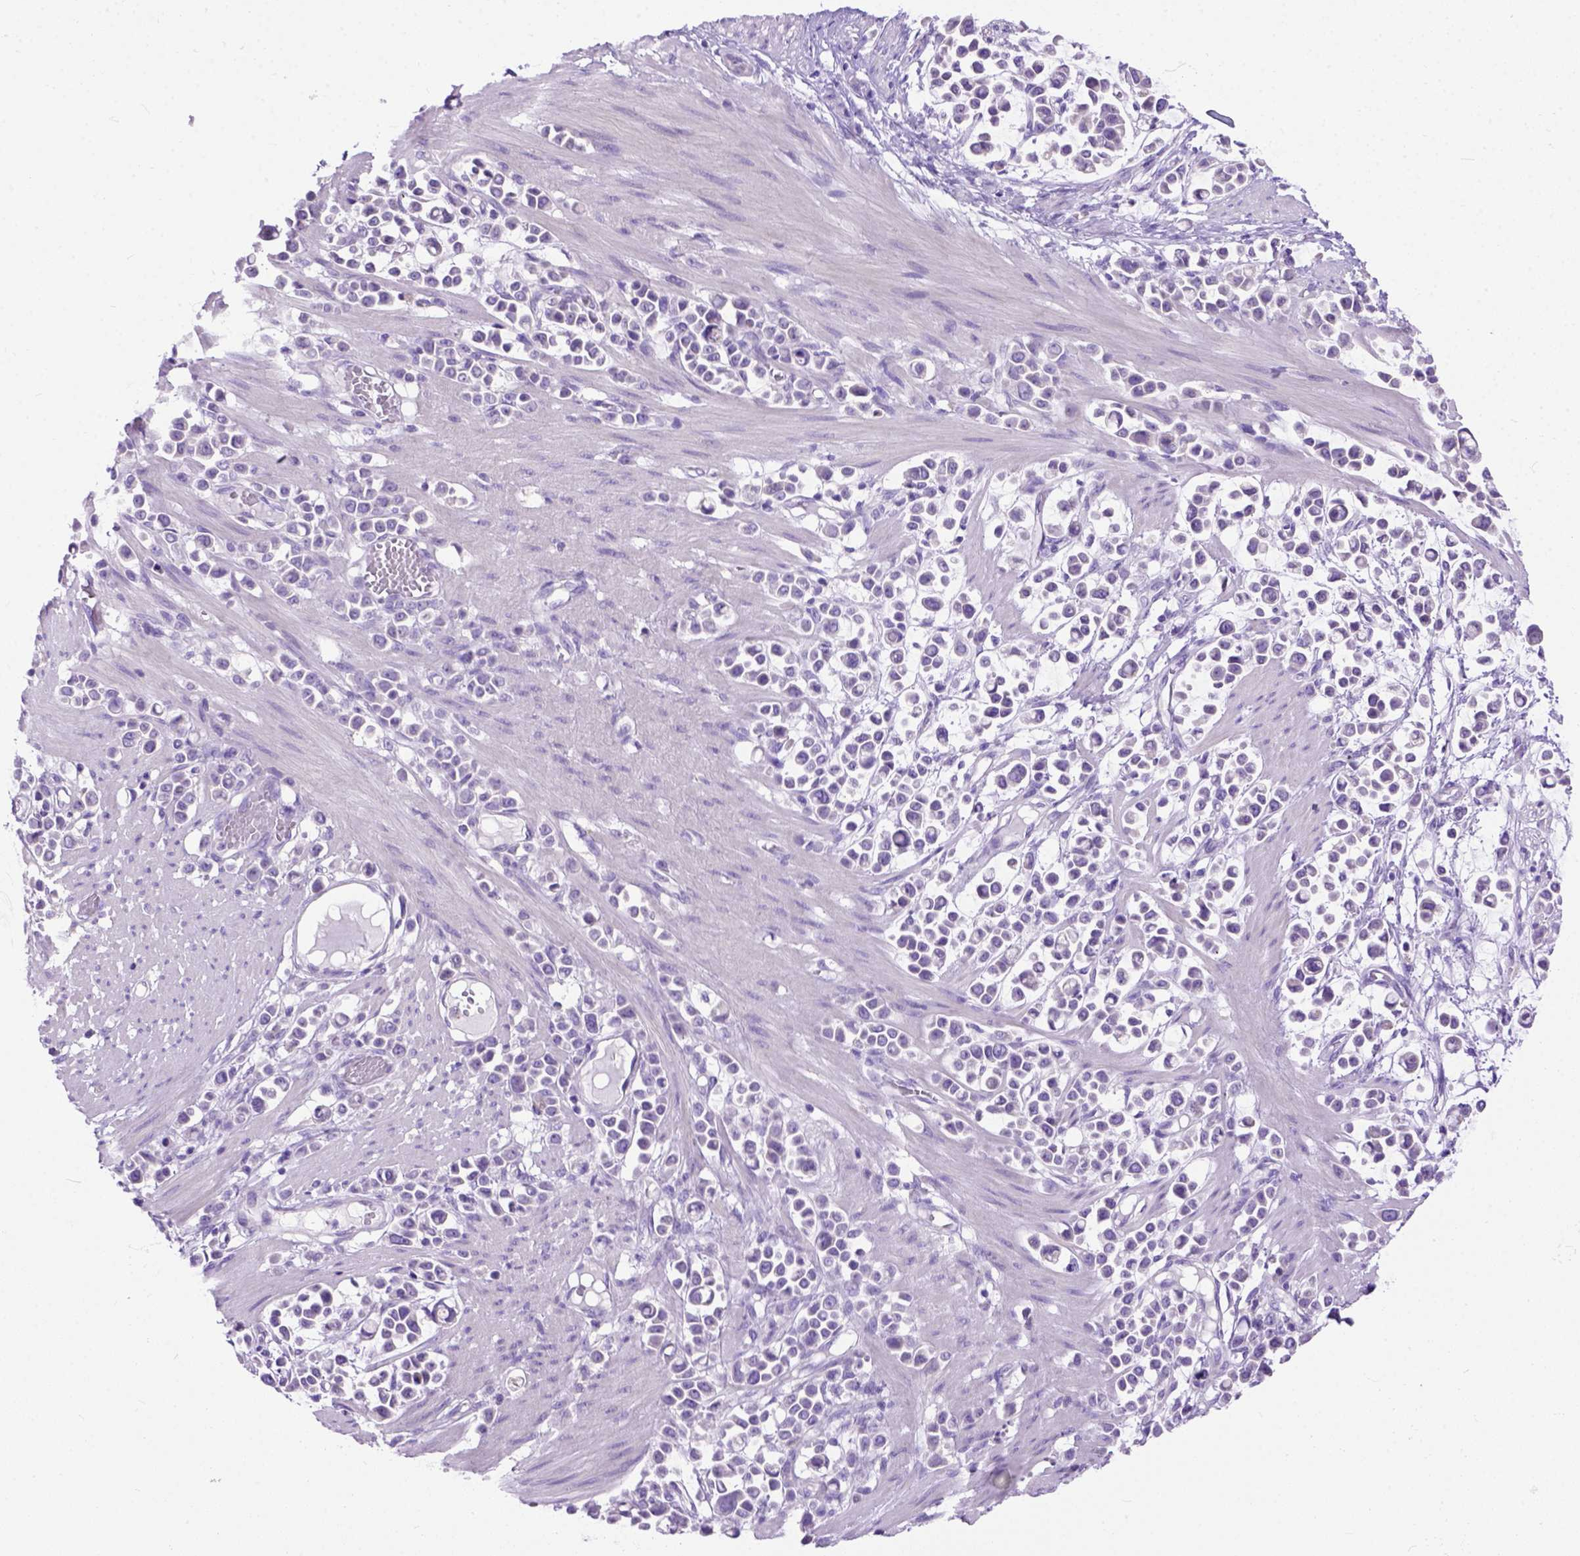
{"staining": {"intensity": "negative", "quantity": "none", "location": "none"}, "tissue": "stomach cancer", "cell_type": "Tumor cells", "image_type": "cancer", "snomed": [{"axis": "morphology", "description": "Adenocarcinoma, NOS"}, {"axis": "topography", "description": "Stomach"}], "caption": "An immunohistochemistry (IHC) photomicrograph of stomach cancer is shown. There is no staining in tumor cells of stomach cancer.", "gene": "ODAD3", "patient": {"sex": "male", "age": 82}}